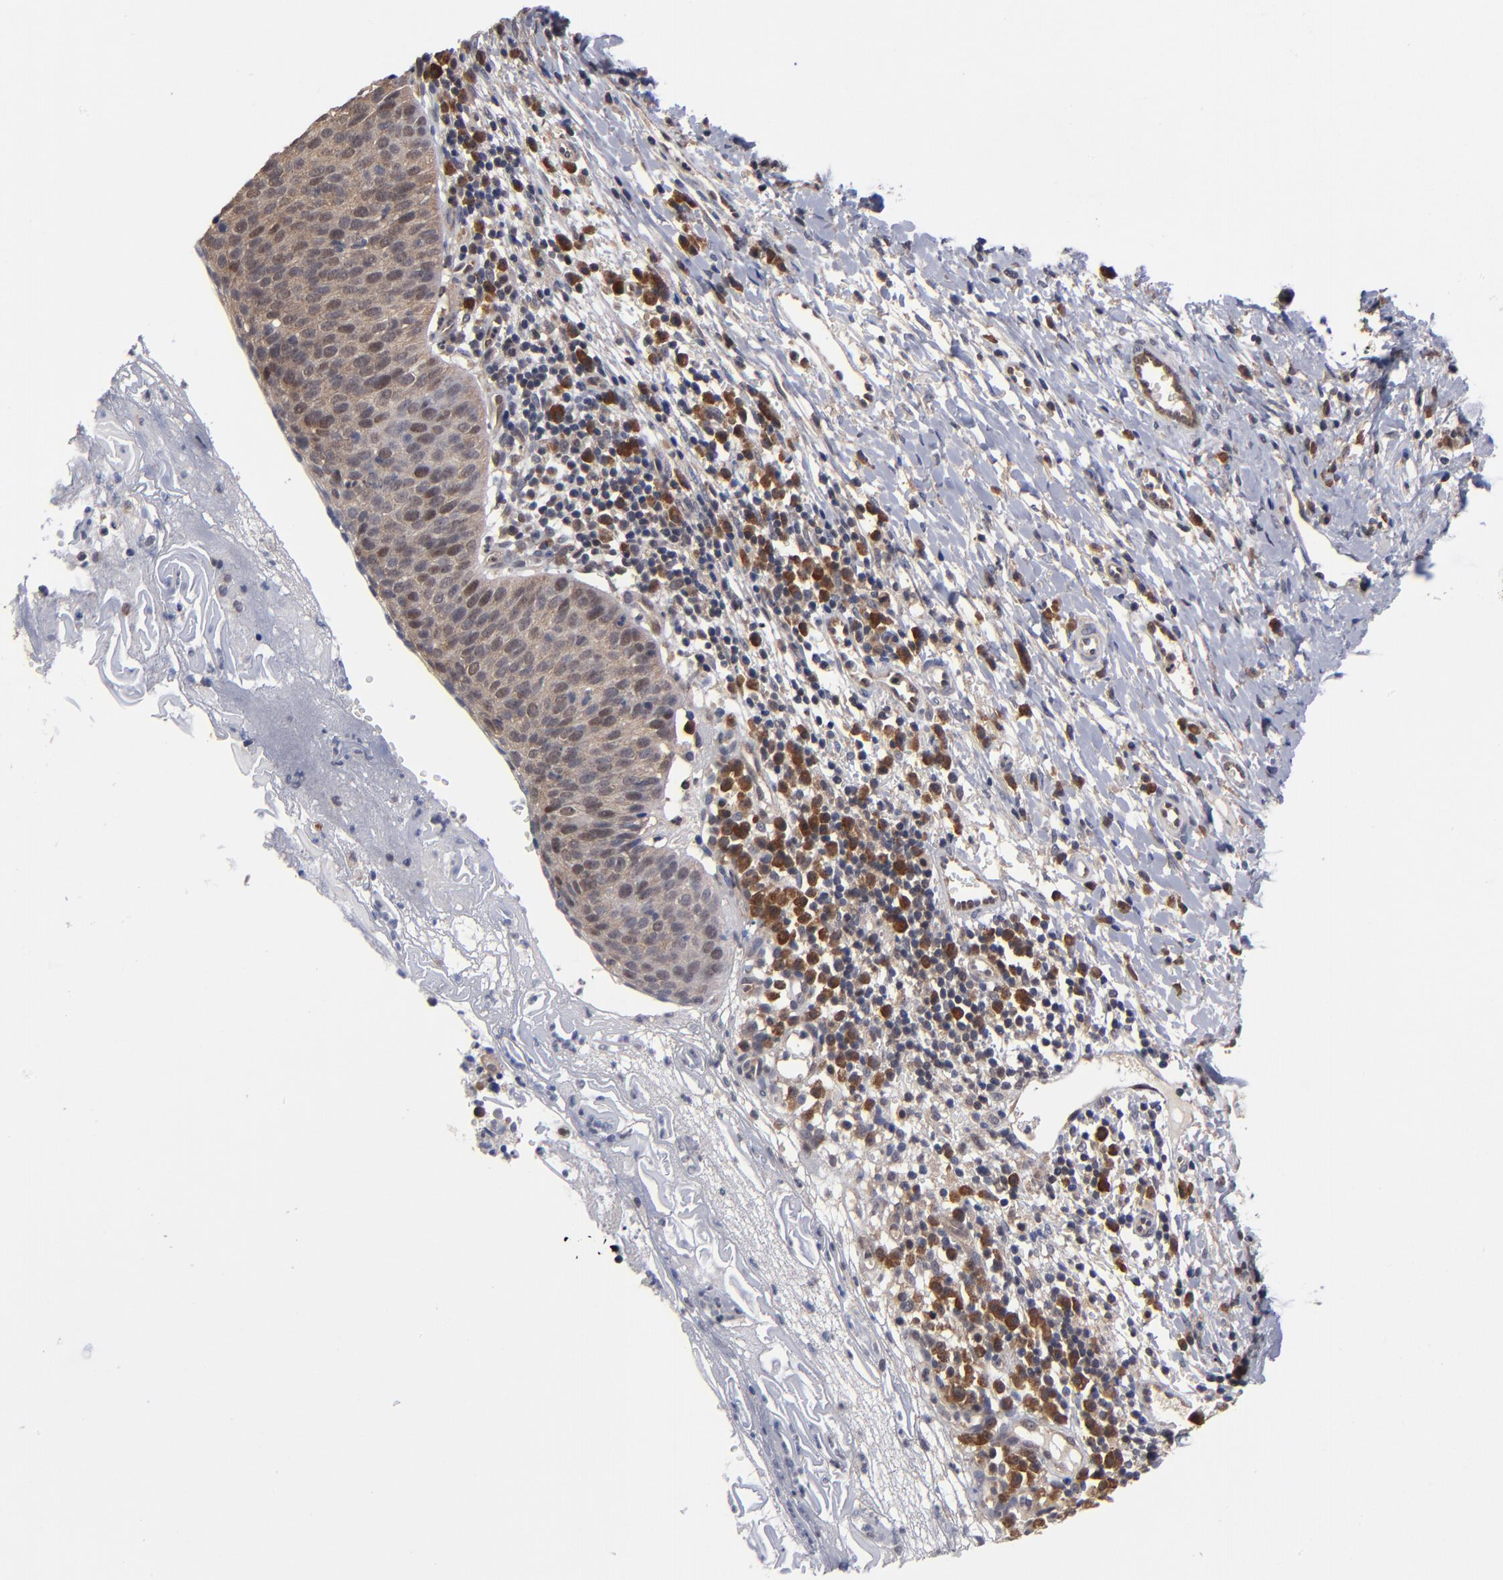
{"staining": {"intensity": "weak", "quantity": ">75%", "location": "cytoplasmic/membranous"}, "tissue": "cervical cancer", "cell_type": "Tumor cells", "image_type": "cancer", "snomed": [{"axis": "morphology", "description": "Normal tissue, NOS"}, {"axis": "morphology", "description": "Squamous cell carcinoma, NOS"}, {"axis": "topography", "description": "Cervix"}], "caption": "Protein positivity by immunohistochemistry exhibits weak cytoplasmic/membranous positivity in about >75% of tumor cells in squamous cell carcinoma (cervical).", "gene": "ALG13", "patient": {"sex": "female", "age": 39}}